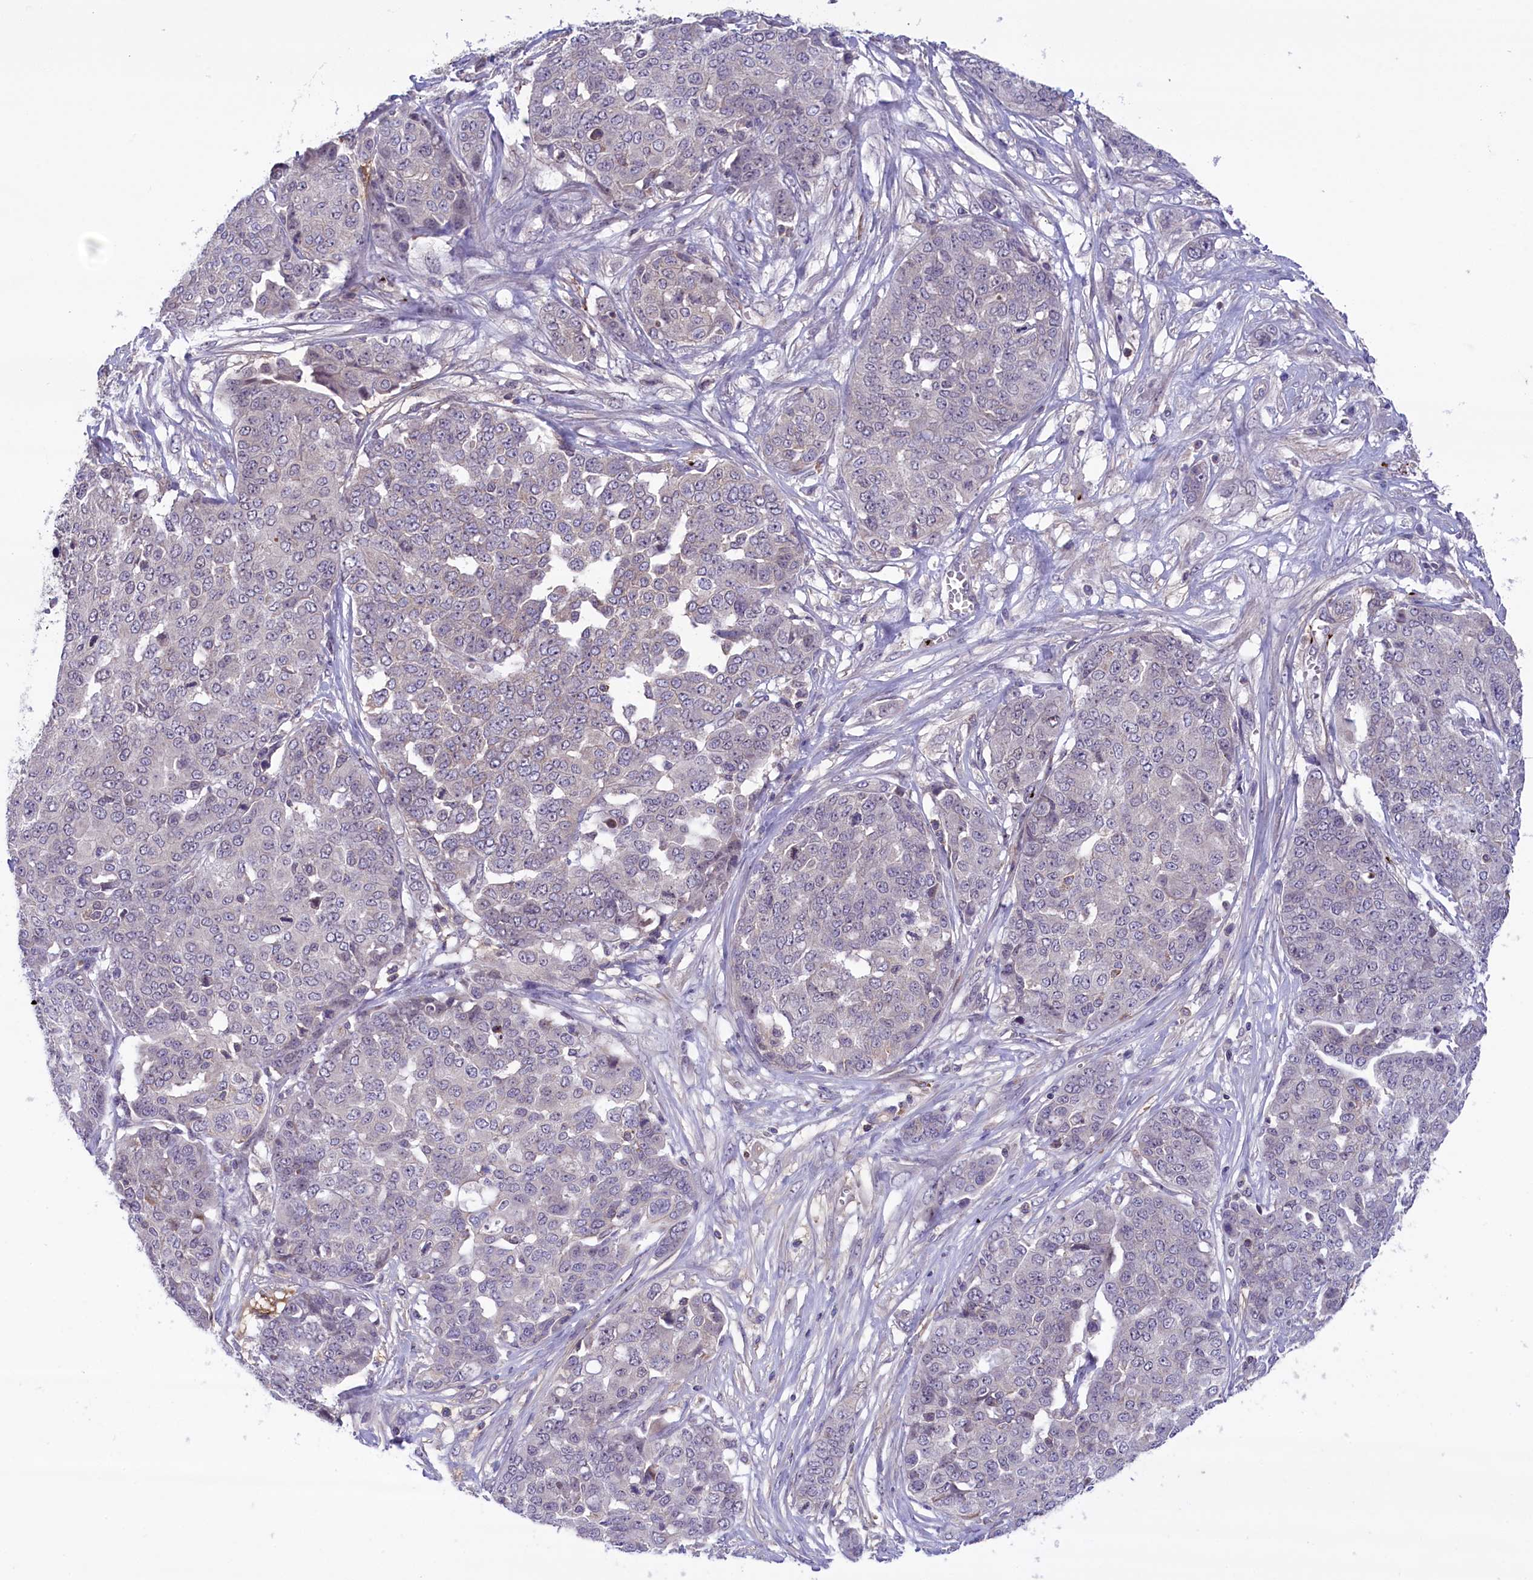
{"staining": {"intensity": "negative", "quantity": "none", "location": "none"}, "tissue": "ovarian cancer", "cell_type": "Tumor cells", "image_type": "cancer", "snomed": [{"axis": "morphology", "description": "Cystadenocarcinoma, serous, NOS"}, {"axis": "topography", "description": "Soft tissue"}, {"axis": "topography", "description": "Ovary"}], "caption": "Human ovarian serous cystadenocarcinoma stained for a protein using IHC shows no positivity in tumor cells.", "gene": "HEATR3", "patient": {"sex": "female", "age": 57}}